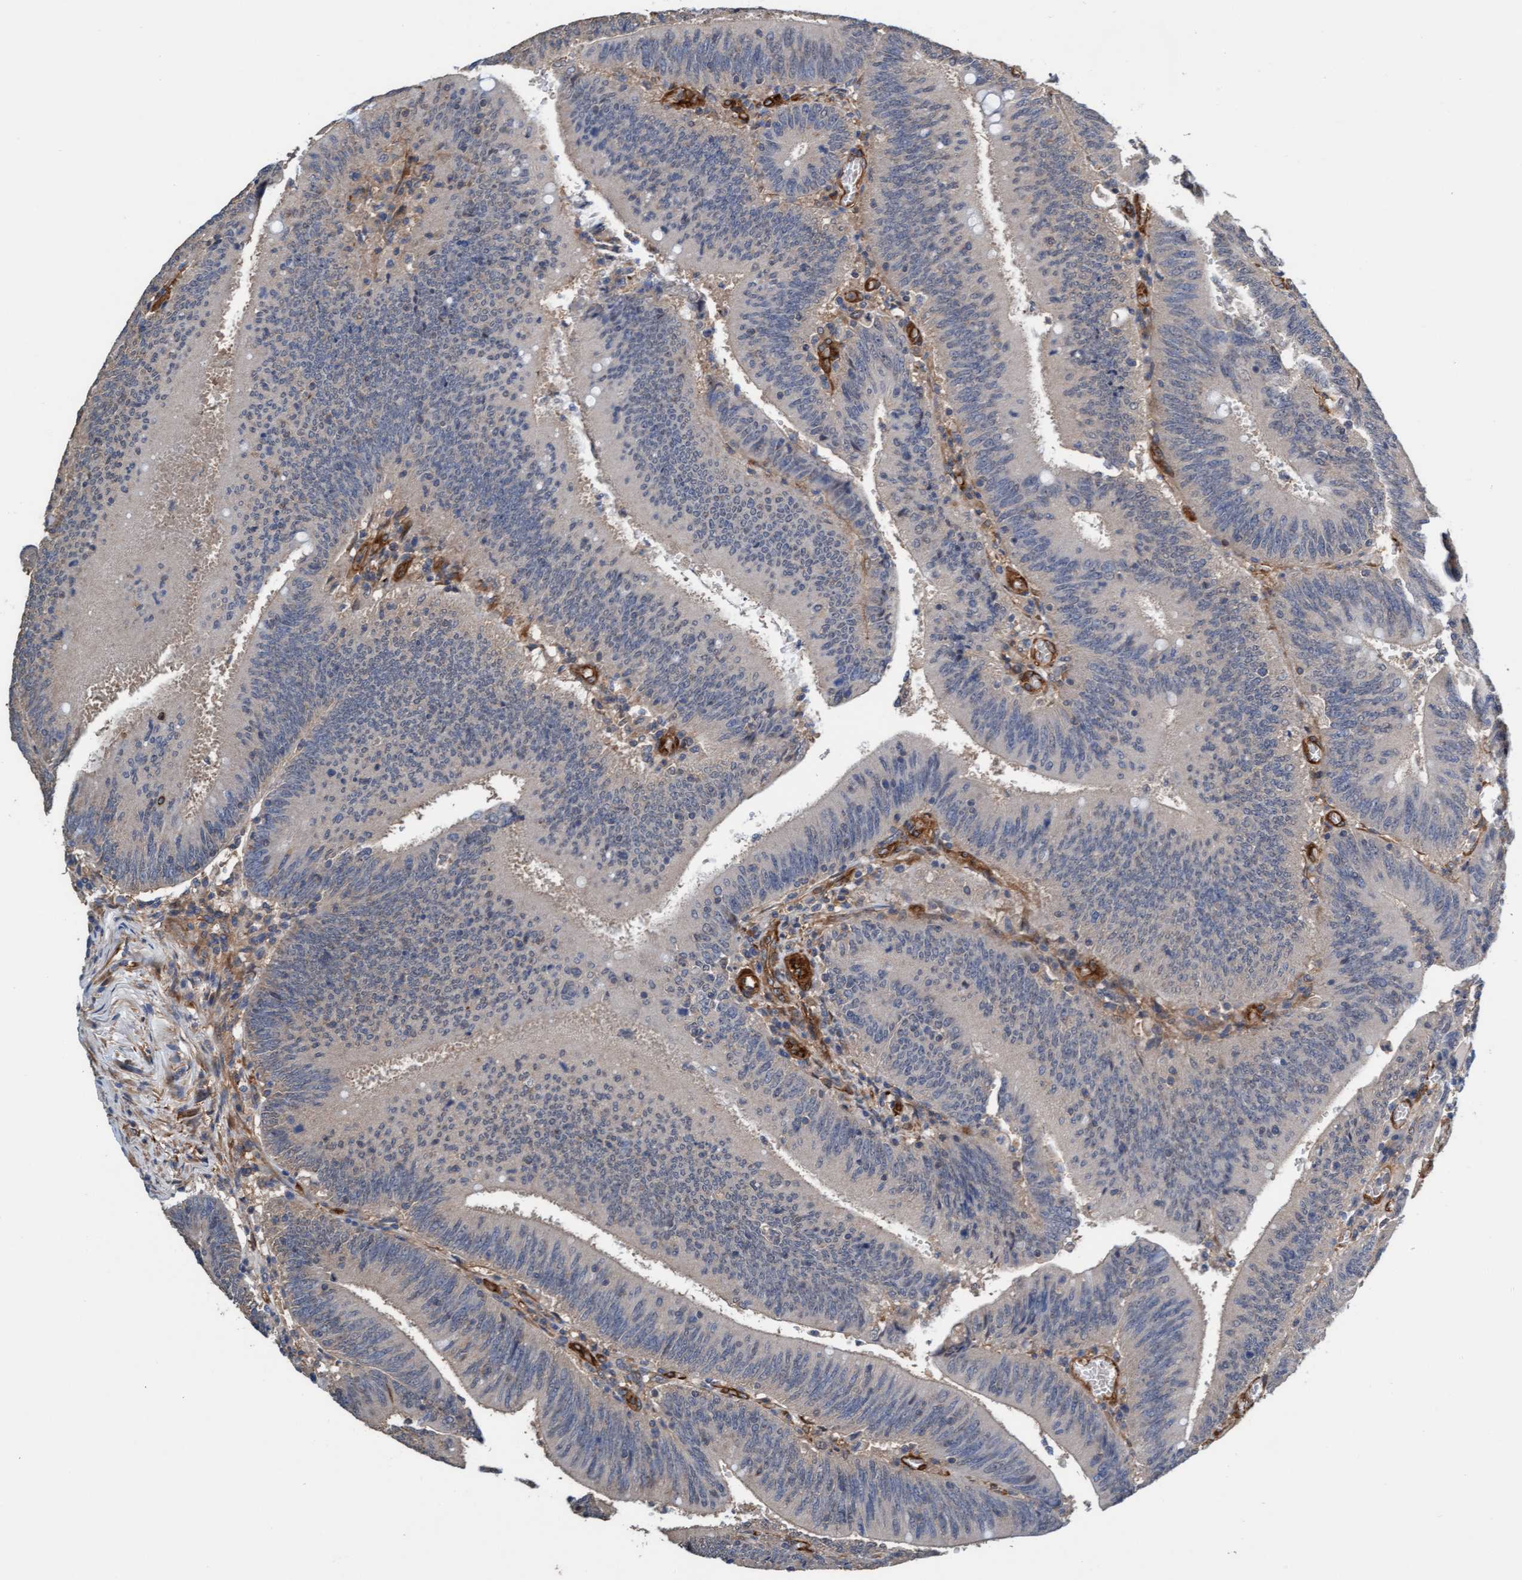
{"staining": {"intensity": "negative", "quantity": "none", "location": "none"}, "tissue": "colorectal cancer", "cell_type": "Tumor cells", "image_type": "cancer", "snomed": [{"axis": "morphology", "description": "Normal tissue, NOS"}, {"axis": "morphology", "description": "Adenocarcinoma, NOS"}, {"axis": "topography", "description": "Rectum"}], "caption": "Immunohistochemical staining of adenocarcinoma (colorectal) displays no significant staining in tumor cells.", "gene": "FMNL3", "patient": {"sex": "female", "age": 66}}